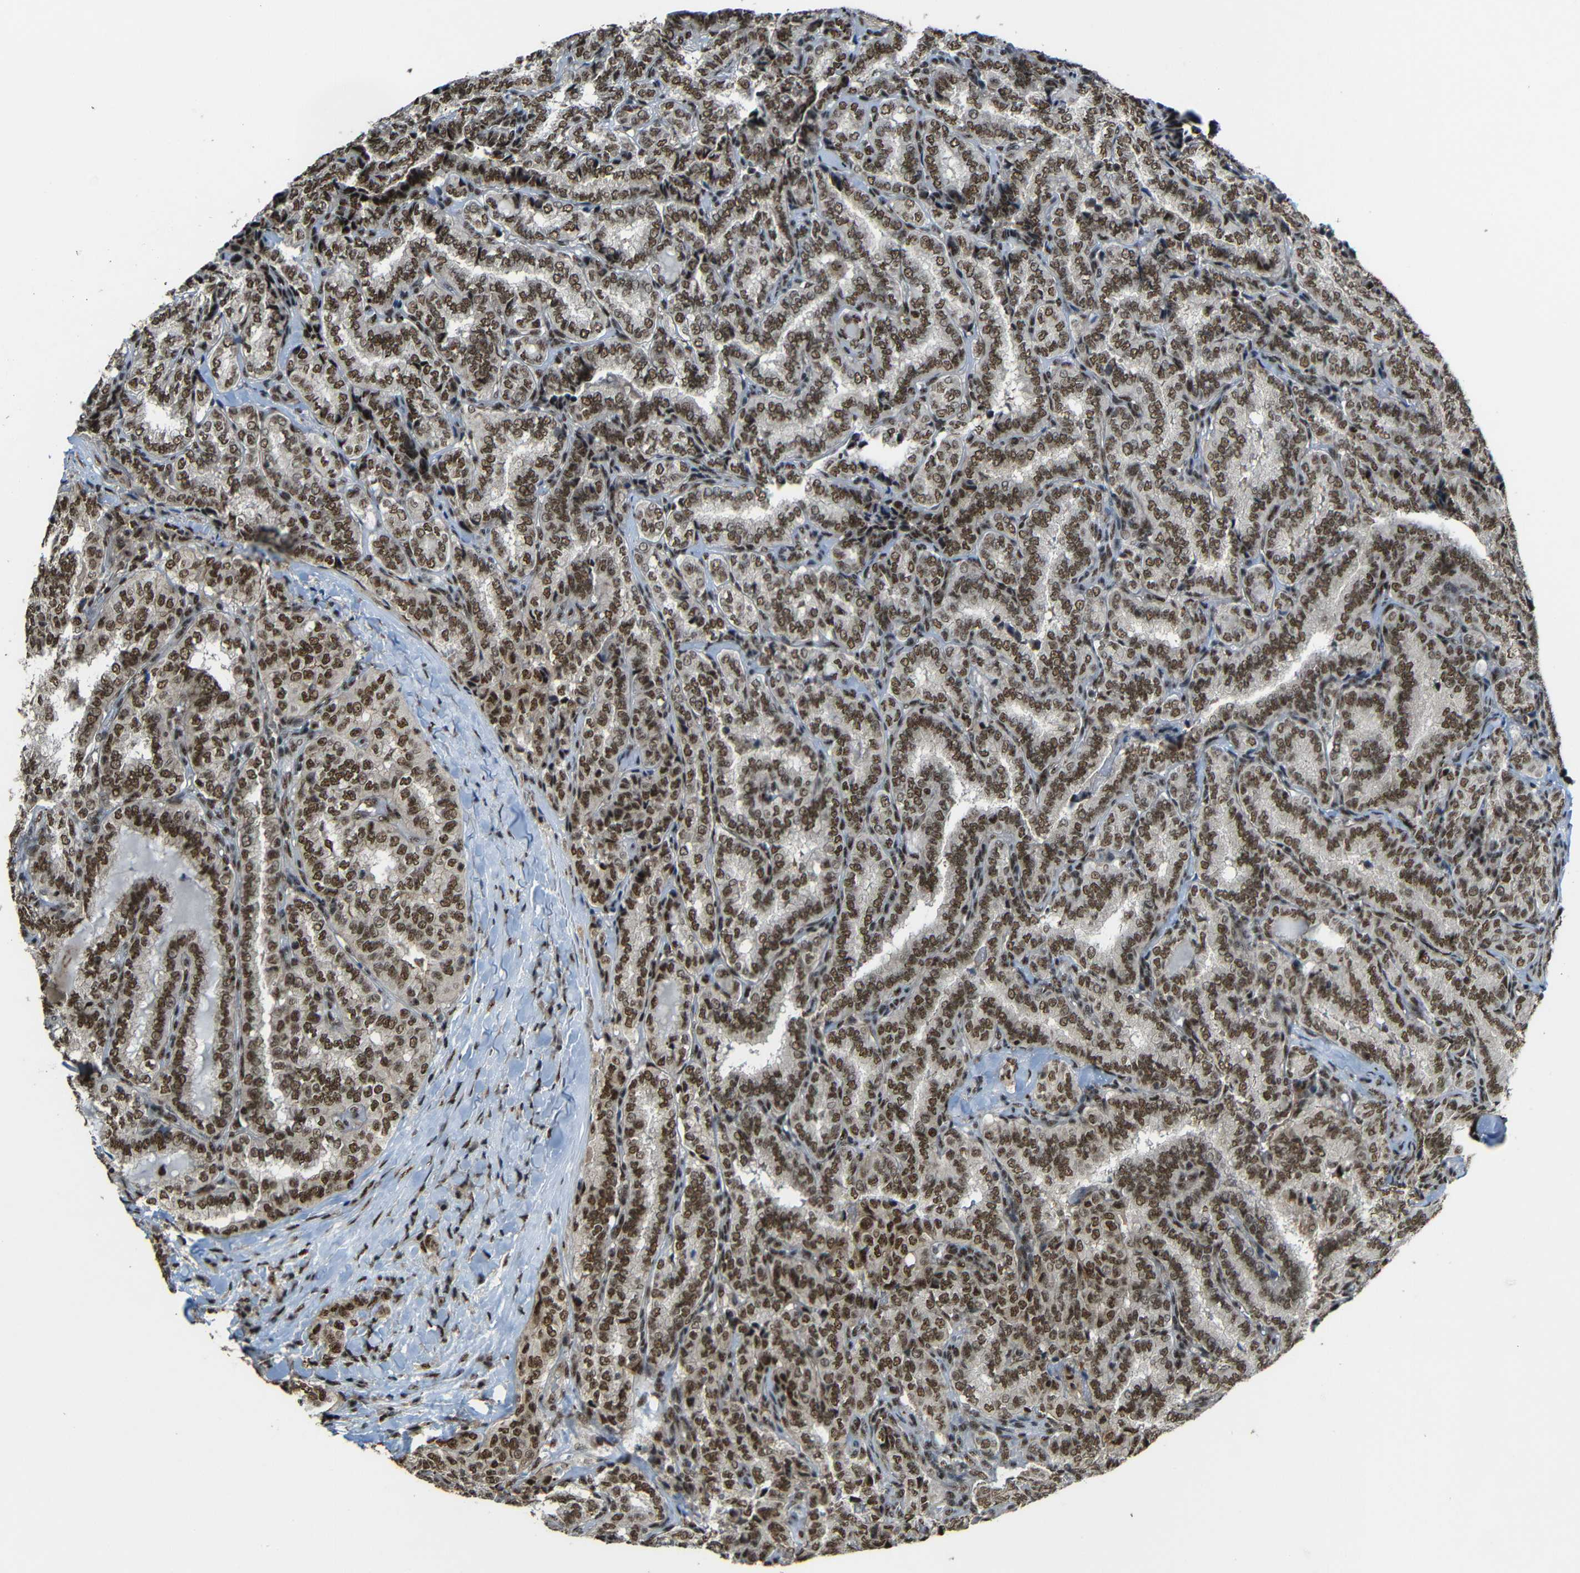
{"staining": {"intensity": "moderate", "quantity": ">75%", "location": "cytoplasmic/membranous,nuclear"}, "tissue": "thyroid cancer", "cell_type": "Tumor cells", "image_type": "cancer", "snomed": [{"axis": "morphology", "description": "Normal tissue, NOS"}, {"axis": "morphology", "description": "Papillary adenocarcinoma, NOS"}, {"axis": "topography", "description": "Thyroid gland"}], "caption": "Human thyroid papillary adenocarcinoma stained for a protein (brown) demonstrates moderate cytoplasmic/membranous and nuclear positive expression in approximately >75% of tumor cells.", "gene": "TCF7L2", "patient": {"sex": "female", "age": 30}}